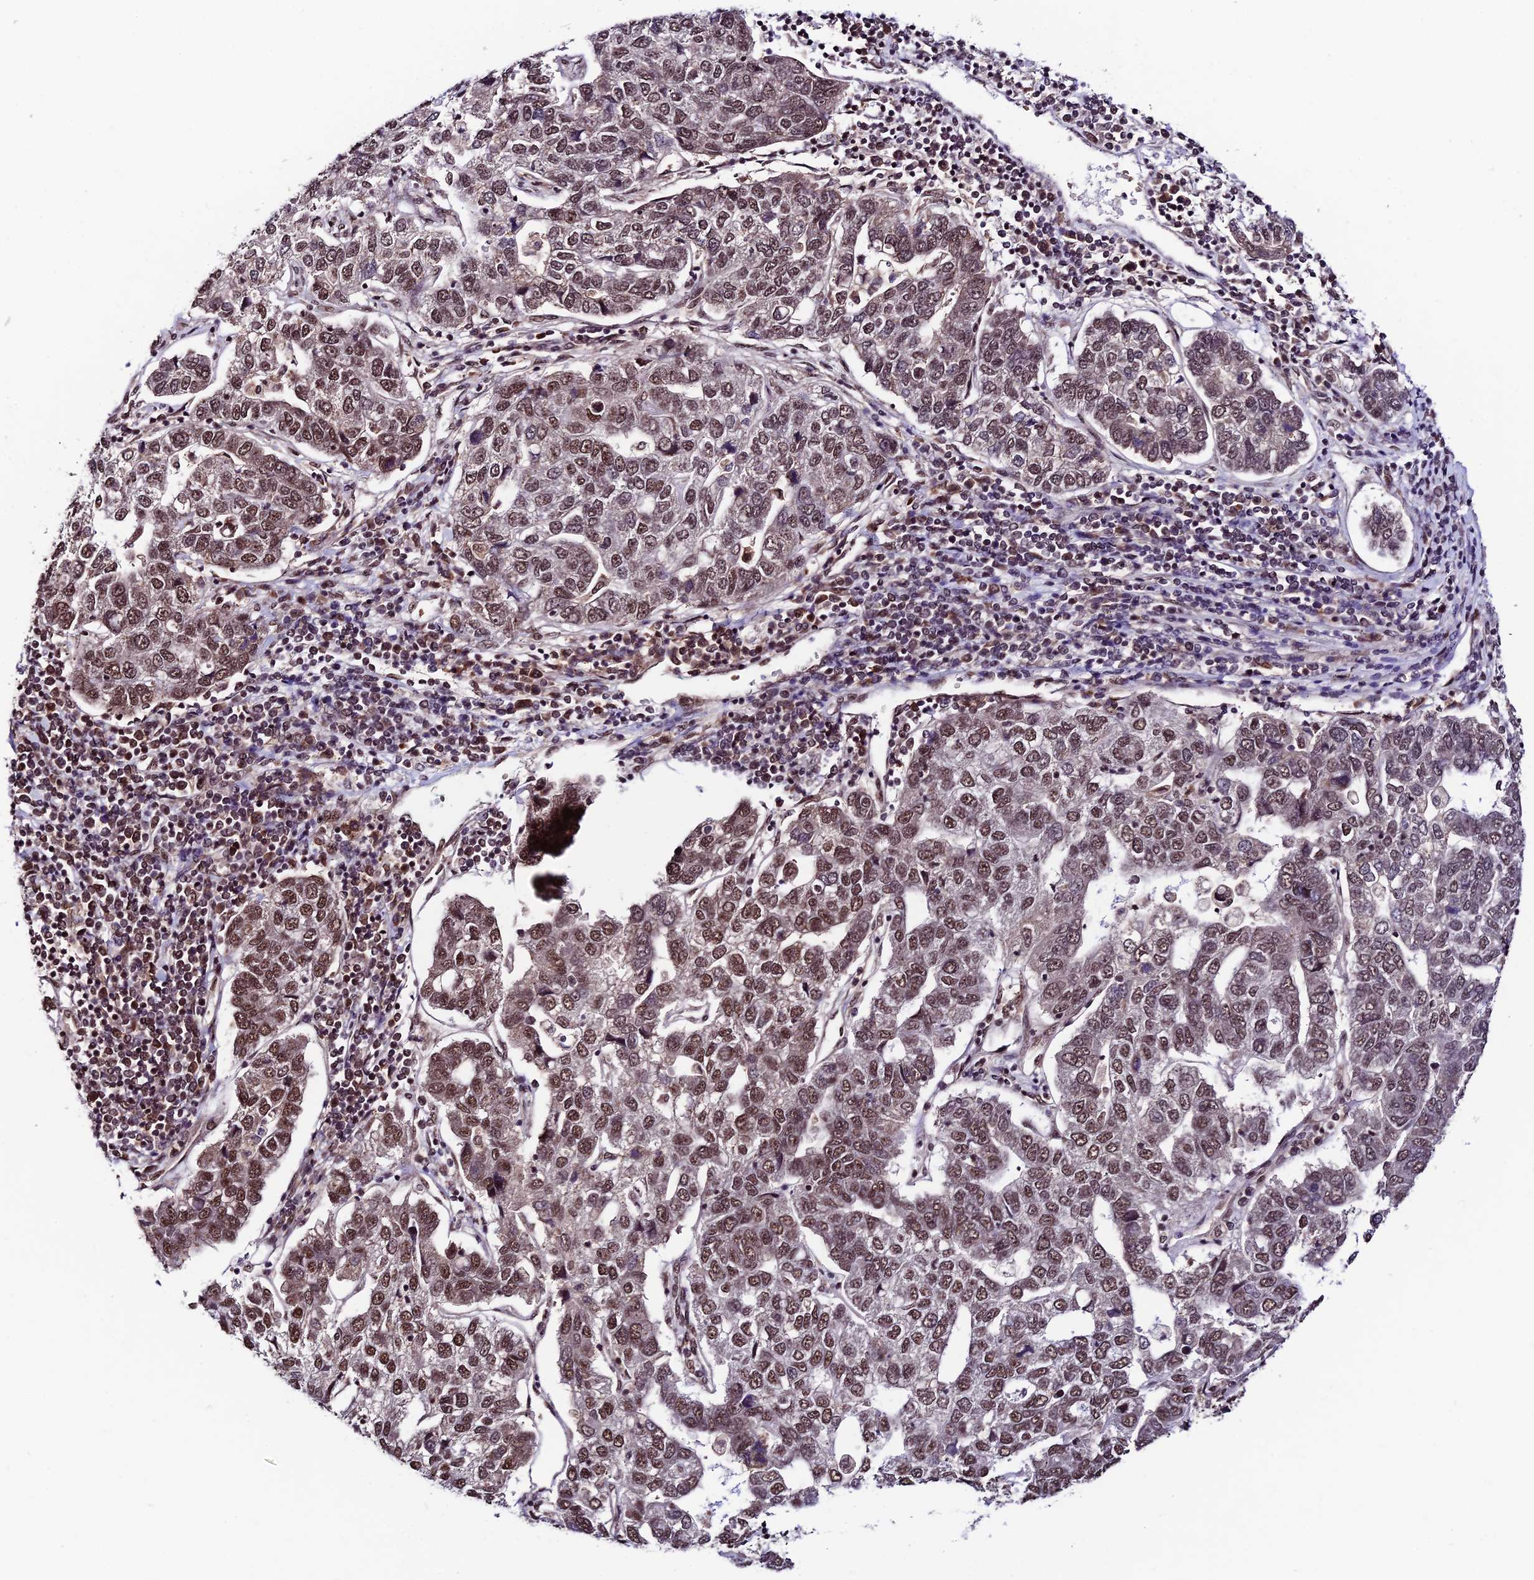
{"staining": {"intensity": "moderate", "quantity": ">75%", "location": "nuclear"}, "tissue": "pancreatic cancer", "cell_type": "Tumor cells", "image_type": "cancer", "snomed": [{"axis": "morphology", "description": "Adenocarcinoma, NOS"}, {"axis": "topography", "description": "Pancreas"}], "caption": "Immunohistochemistry image of neoplastic tissue: human pancreatic adenocarcinoma stained using IHC displays medium levels of moderate protein expression localized specifically in the nuclear of tumor cells, appearing as a nuclear brown color.", "gene": "RBM42", "patient": {"sex": "female", "age": 61}}